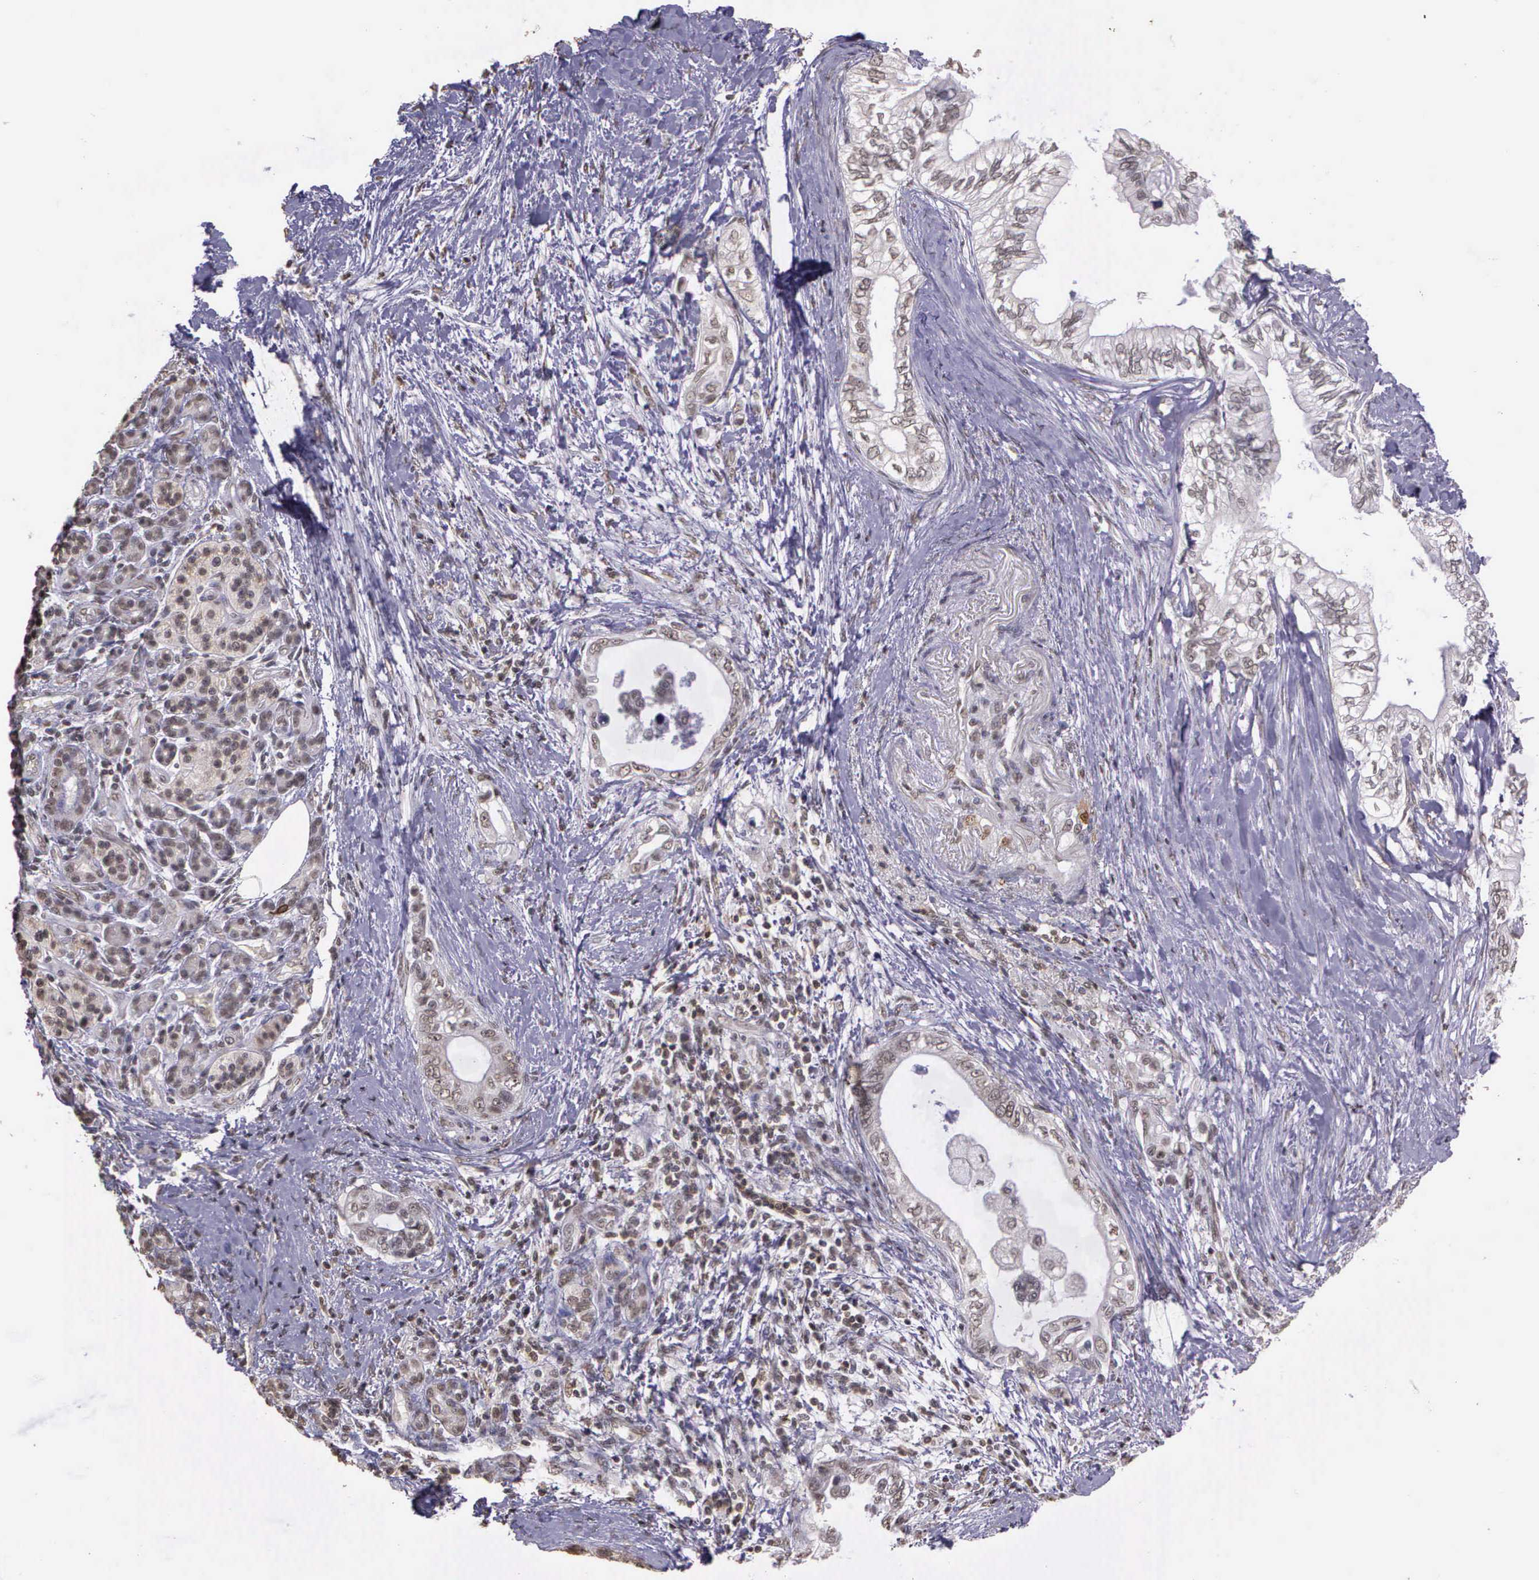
{"staining": {"intensity": "negative", "quantity": "none", "location": "none"}, "tissue": "pancreatic cancer", "cell_type": "Tumor cells", "image_type": "cancer", "snomed": [{"axis": "morphology", "description": "Adenocarcinoma, NOS"}, {"axis": "topography", "description": "Pancreas"}], "caption": "IHC histopathology image of neoplastic tissue: adenocarcinoma (pancreatic) stained with DAB (3,3'-diaminobenzidine) shows no significant protein positivity in tumor cells. The staining is performed using DAB brown chromogen with nuclei counter-stained in using hematoxylin.", "gene": "ARMCX5", "patient": {"sex": "female", "age": 66}}